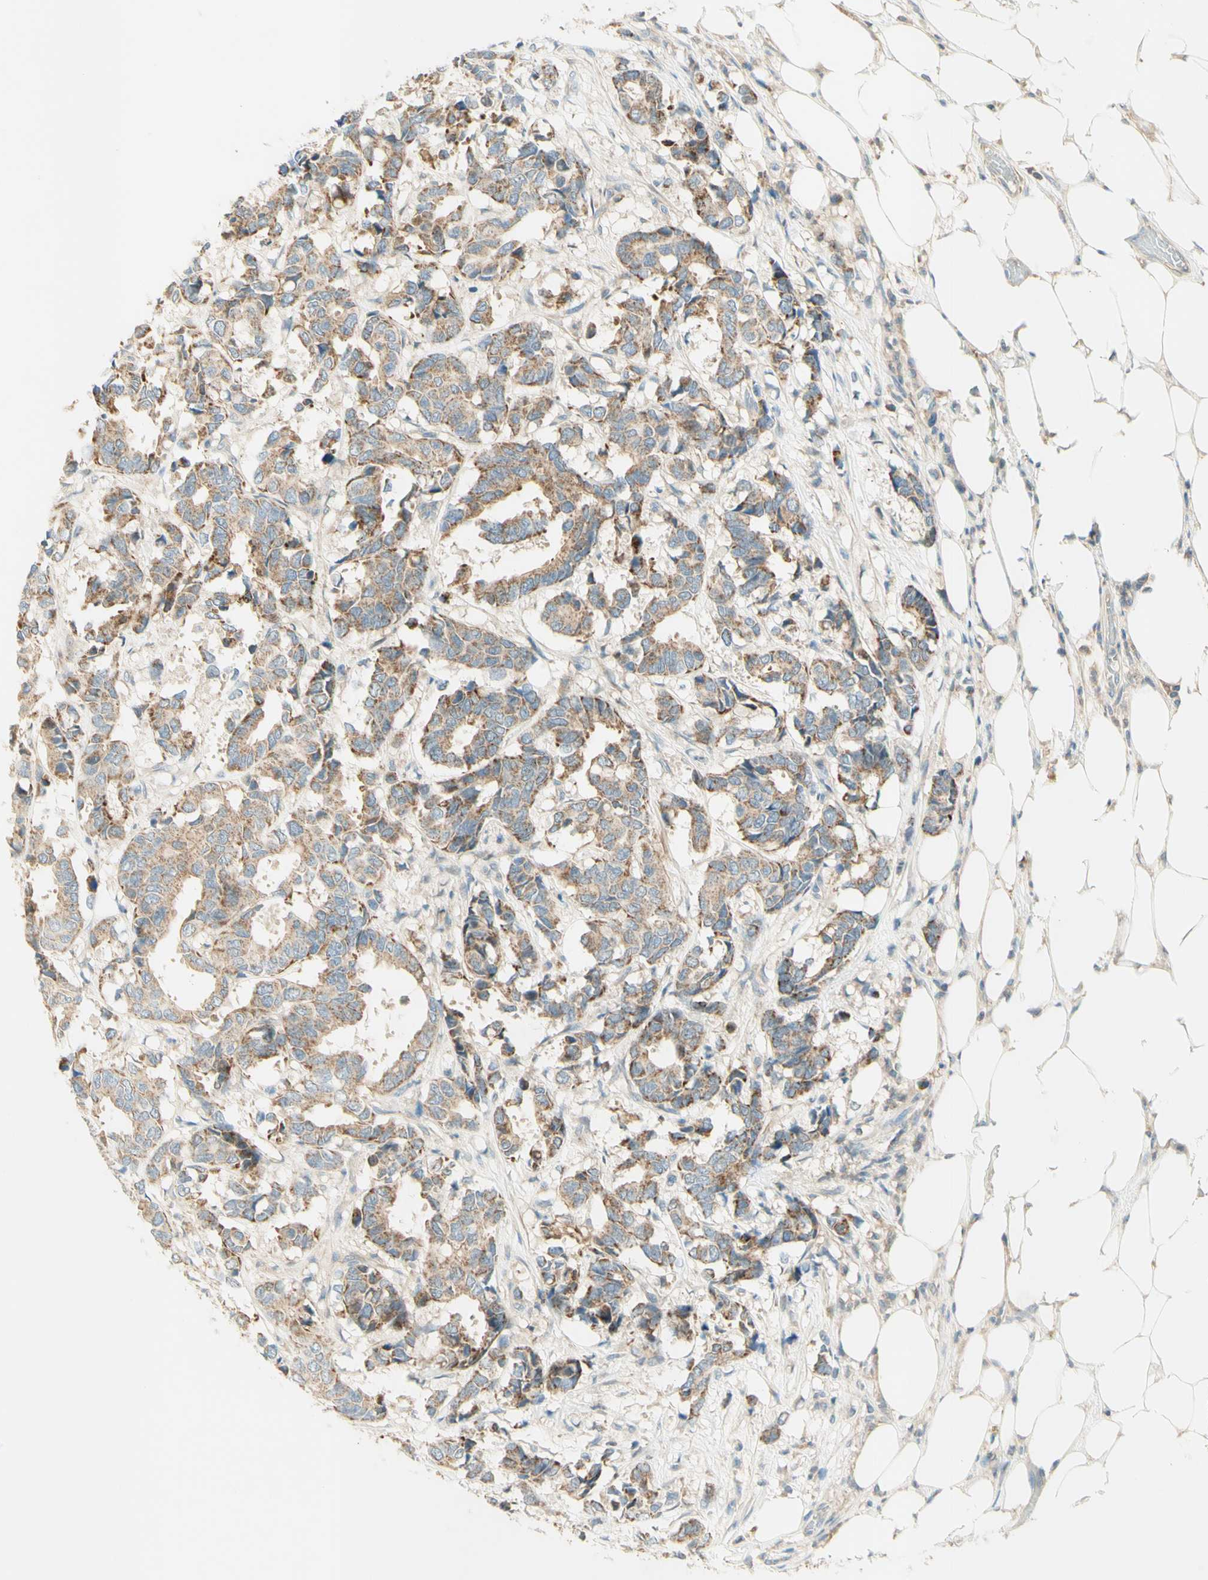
{"staining": {"intensity": "moderate", "quantity": ">75%", "location": "cytoplasmic/membranous"}, "tissue": "breast cancer", "cell_type": "Tumor cells", "image_type": "cancer", "snomed": [{"axis": "morphology", "description": "Duct carcinoma"}, {"axis": "topography", "description": "Breast"}], "caption": "An immunohistochemistry image of tumor tissue is shown. Protein staining in brown shows moderate cytoplasmic/membranous positivity in breast cancer within tumor cells.", "gene": "PROM1", "patient": {"sex": "female", "age": 87}}